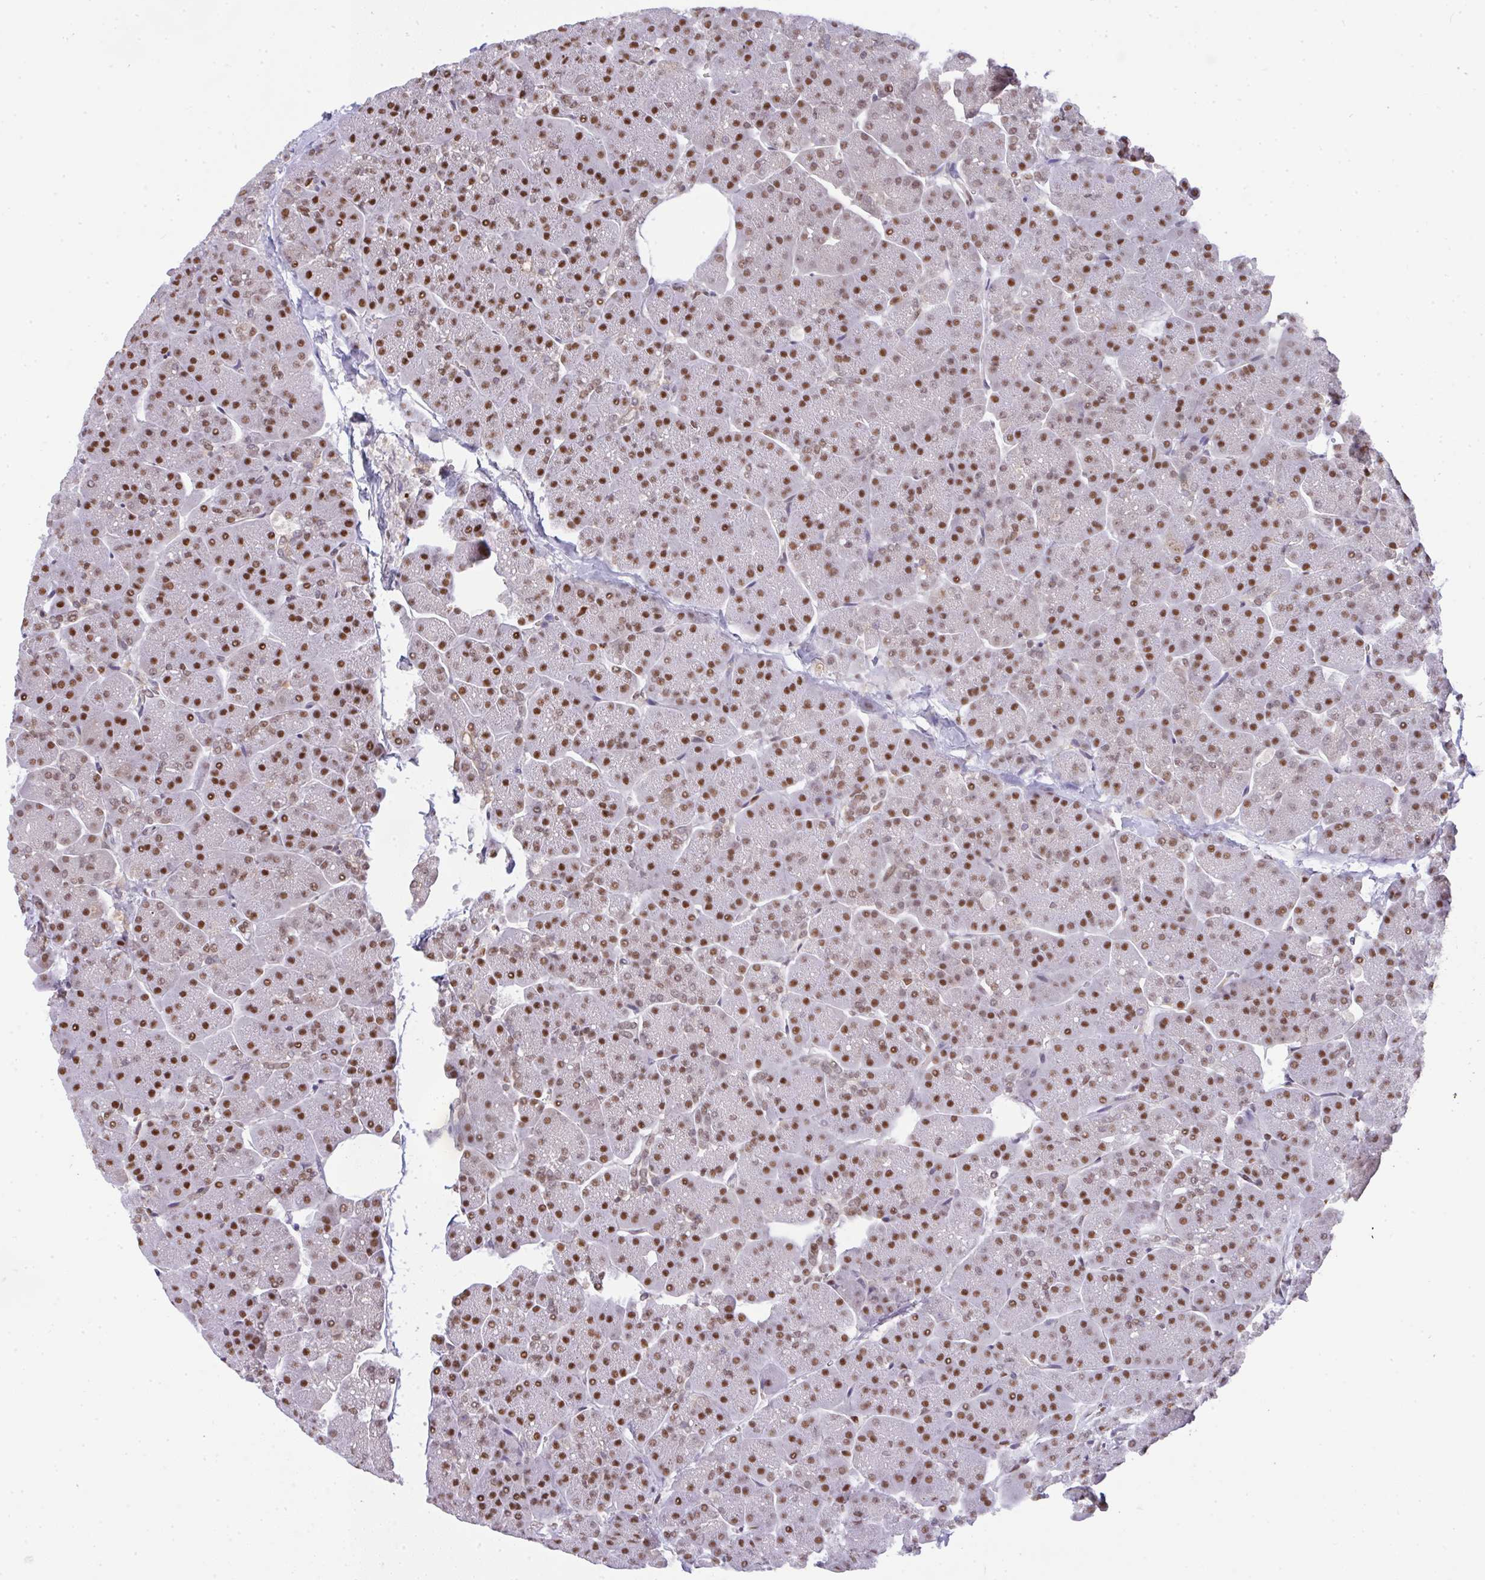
{"staining": {"intensity": "moderate", "quantity": ">75%", "location": "nuclear"}, "tissue": "pancreas", "cell_type": "Exocrine glandular cells", "image_type": "normal", "snomed": [{"axis": "morphology", "description": "Normal tissue, NOS"}, {"axis": "topography", "description": "Pancreas"}, {"axis": "topography", "description": "Peripheral nerve tissue"}], "caption": "Immunohistochemical staining of normal pancreas demonstrates moderate nuclear protein staining in approximately >75% of exocrine glandular cells. The protein is stained brown, and the nuclei are stained in blue (DAB IHC with brightfield microscopy, high magnification).", "gene": "BBX", "patient": {"sex": "male", "age": 54}}